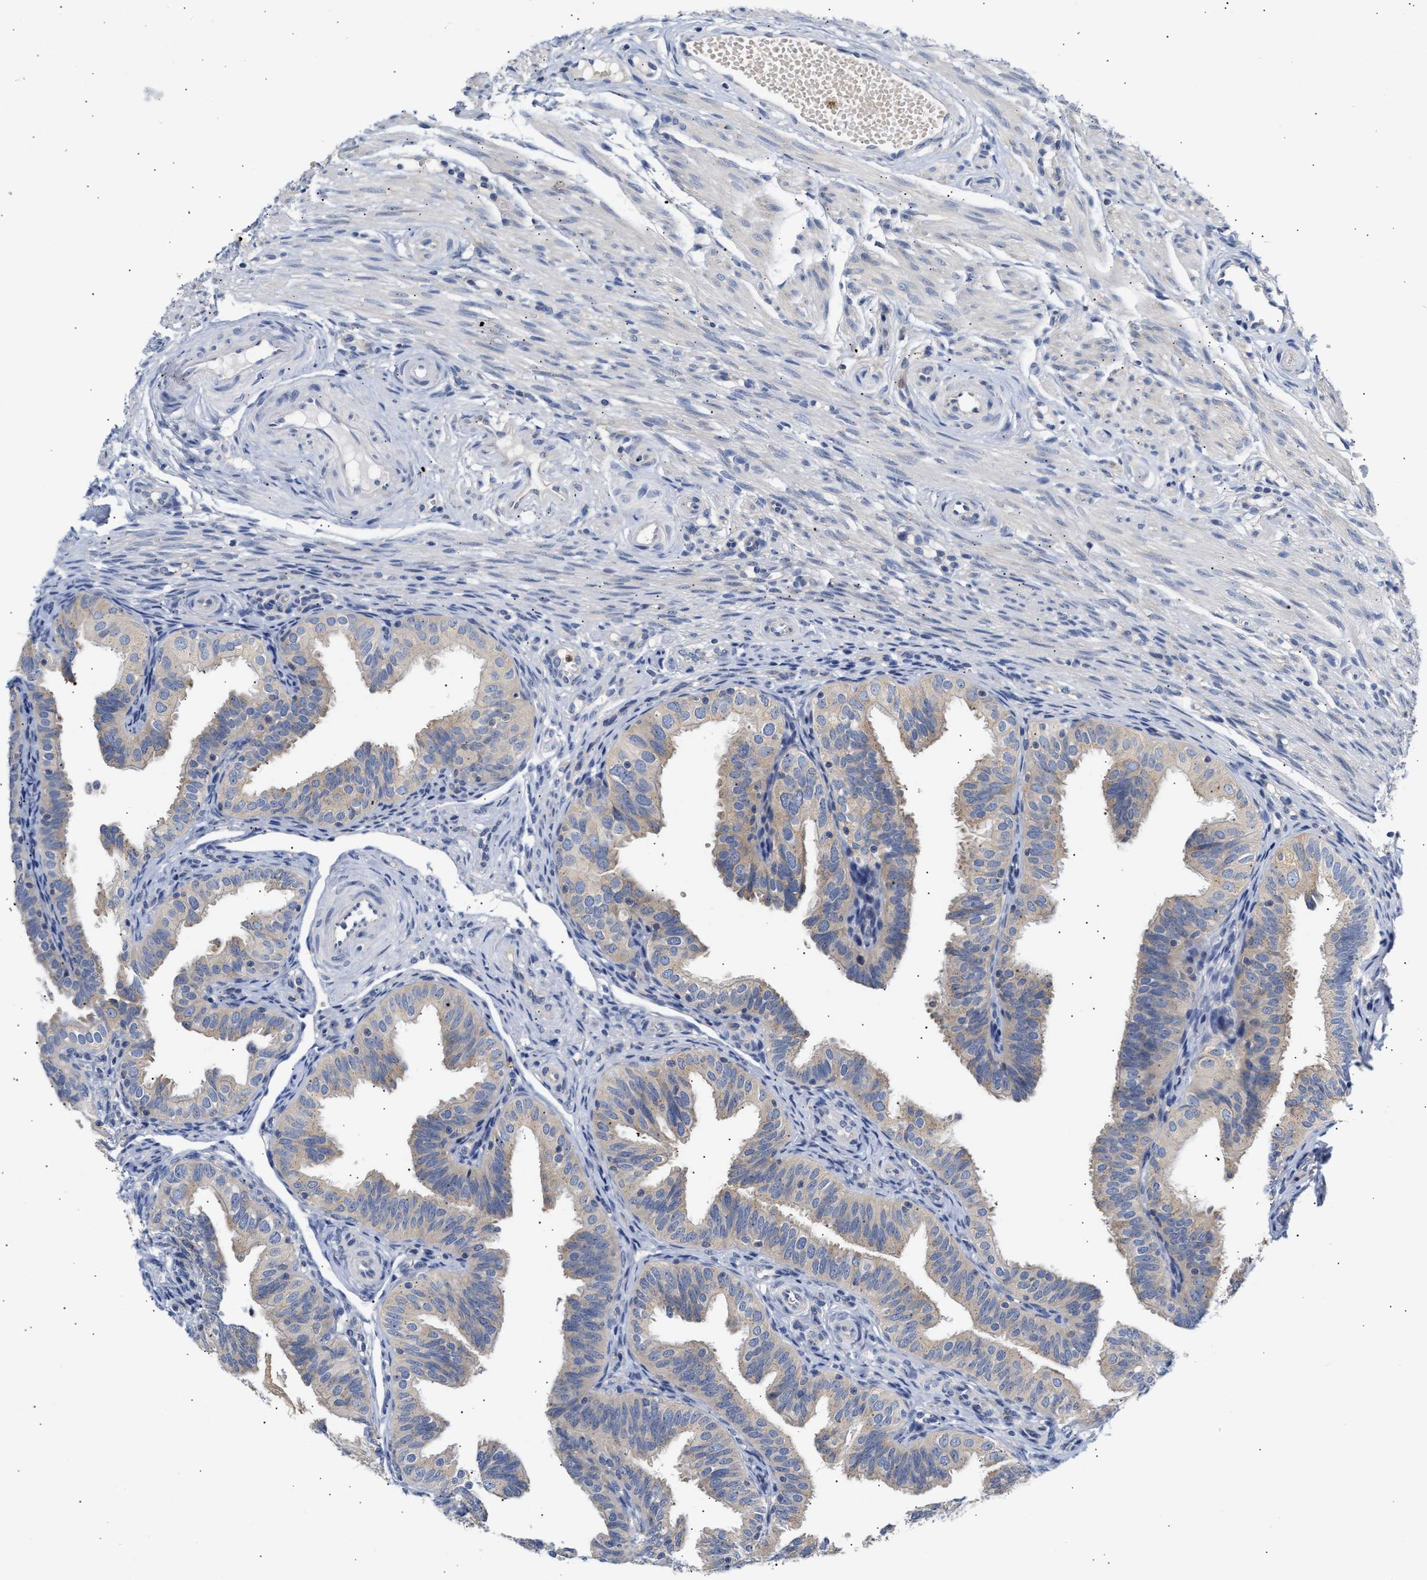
{"staining": {"intensity": "moderate", "quantity": "<25%", "location": "cytoplasmic/membranous"}, "tissue": "fallopian tube", "cell_type": "Glandular cells", "image_type": "normal", "snomed": [{"axis": "morphology", "description": "Normal tissue, NOS"}, {"axis": "topography", "description": "Fallopian tube"}], "caption": "Fallopian tube was stained to show a protein in brown. There is low levels of moderate cytoplasmic/membranous expression in approximately <25% of glandular cells. The protein of interest is stained brown, and the nuclei are stained in blue (DAB (3,3'-diaminobenzidine) IHC with brightfield microscopy, high magnification).", "gene": "TRIM50", "patient": {"sex": "female", "age": 35}}